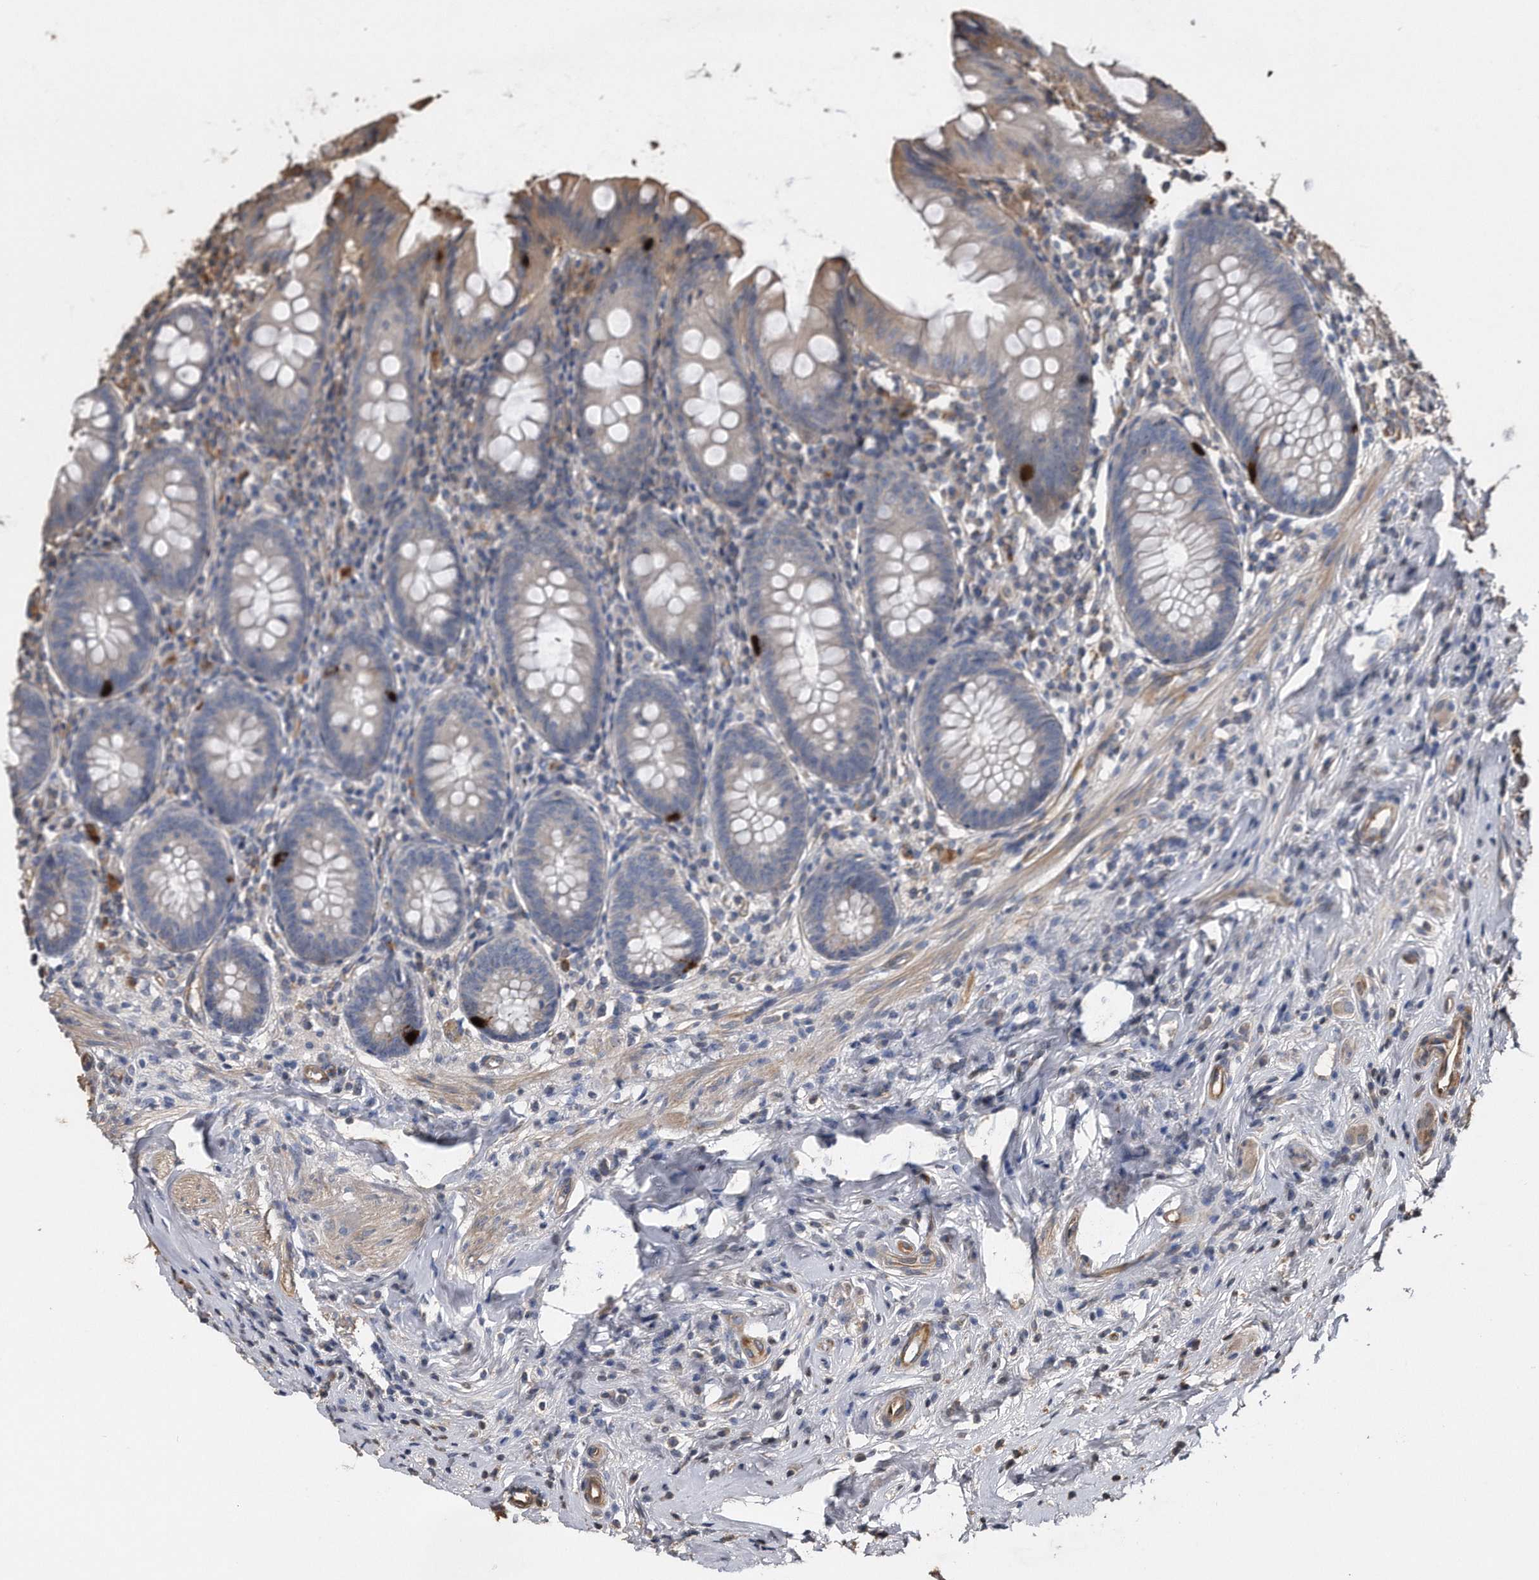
{"staining": {"intensity": "strong", "quantity": "<25%", "location": "cytoplasmic/membranous"}, "tissue": "appendix", "cell_type": "Glandular cells", "image_type": "normal", "snomed": [{"axis": "morphology", "description": "Normal tissue, NOS"}, {"axis": "topography", "description": "Appendix"}], "caption": "Immunohistochemistry photomicrograph of normal appendix: appendix stained using immunohistochemistry exhibits medium levels of strong protein expression localized specifically in the cytoplasmic/membranous of glandular cells, appearing as a cytoplasmic/membranous brown color.", "gene": "KCND3", "patient": {"sex": "female", "age": 54}}